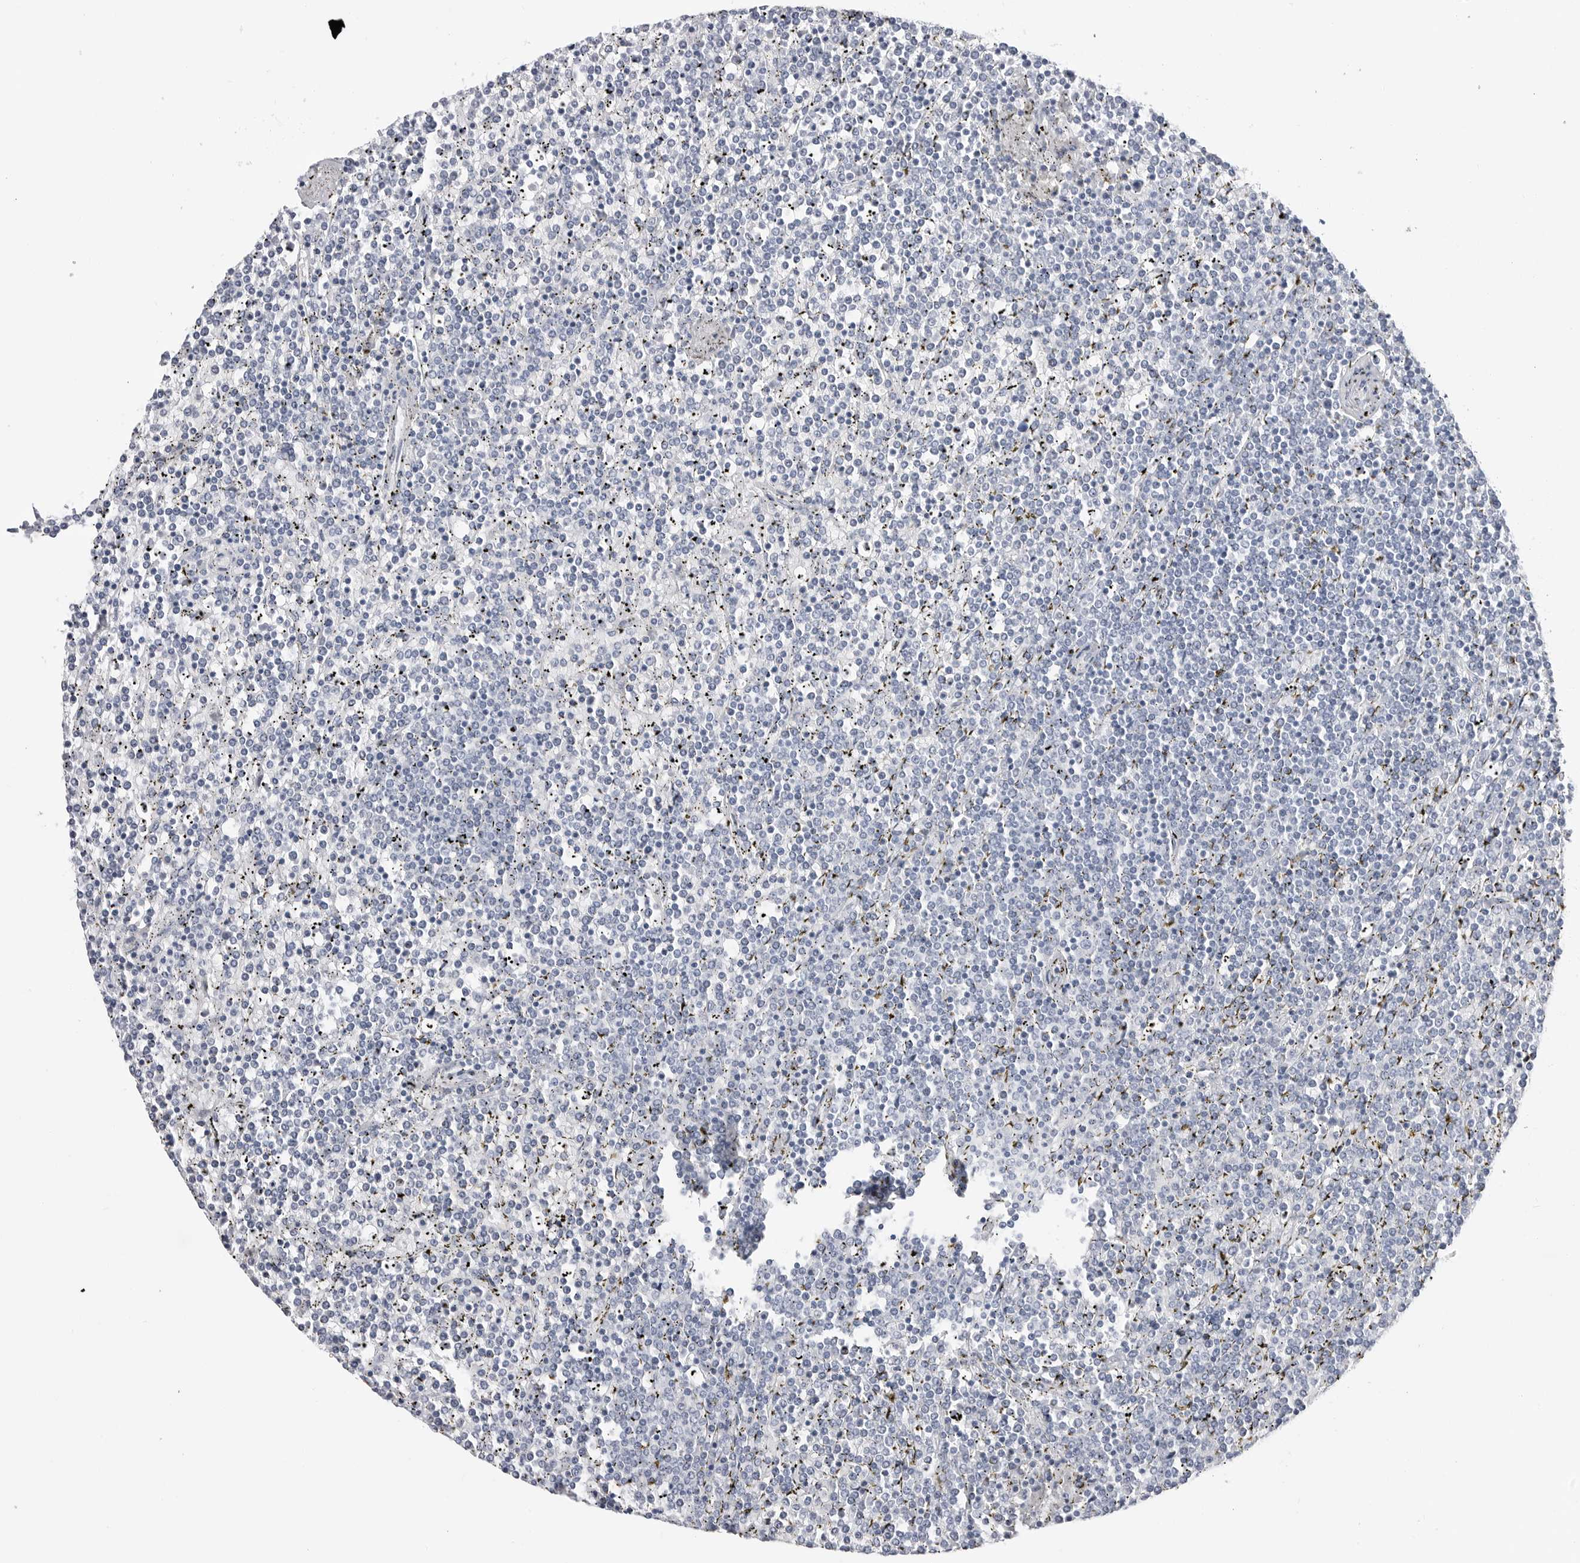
{"staining": {"intensity": "negative", "quantity": "none", "location": "none"}, "tissue": "lymphoma", "cell_type": "Tumor cells", "image_type": "cancer", "snomed": [{"axis": "morphology", "description": "Malignant lymphoma, non-Hodgkin's type, Low grade"}, {"axis": "topography", "description": "Spleen"}], "caption": "Human malignant lymphoma, non-Hodgkin's type (low-grade) stained for a protein using IHC shows no staining in tumor cells.", "gene": "PGA3", "patient": {"sex": "female", "age": 19}}